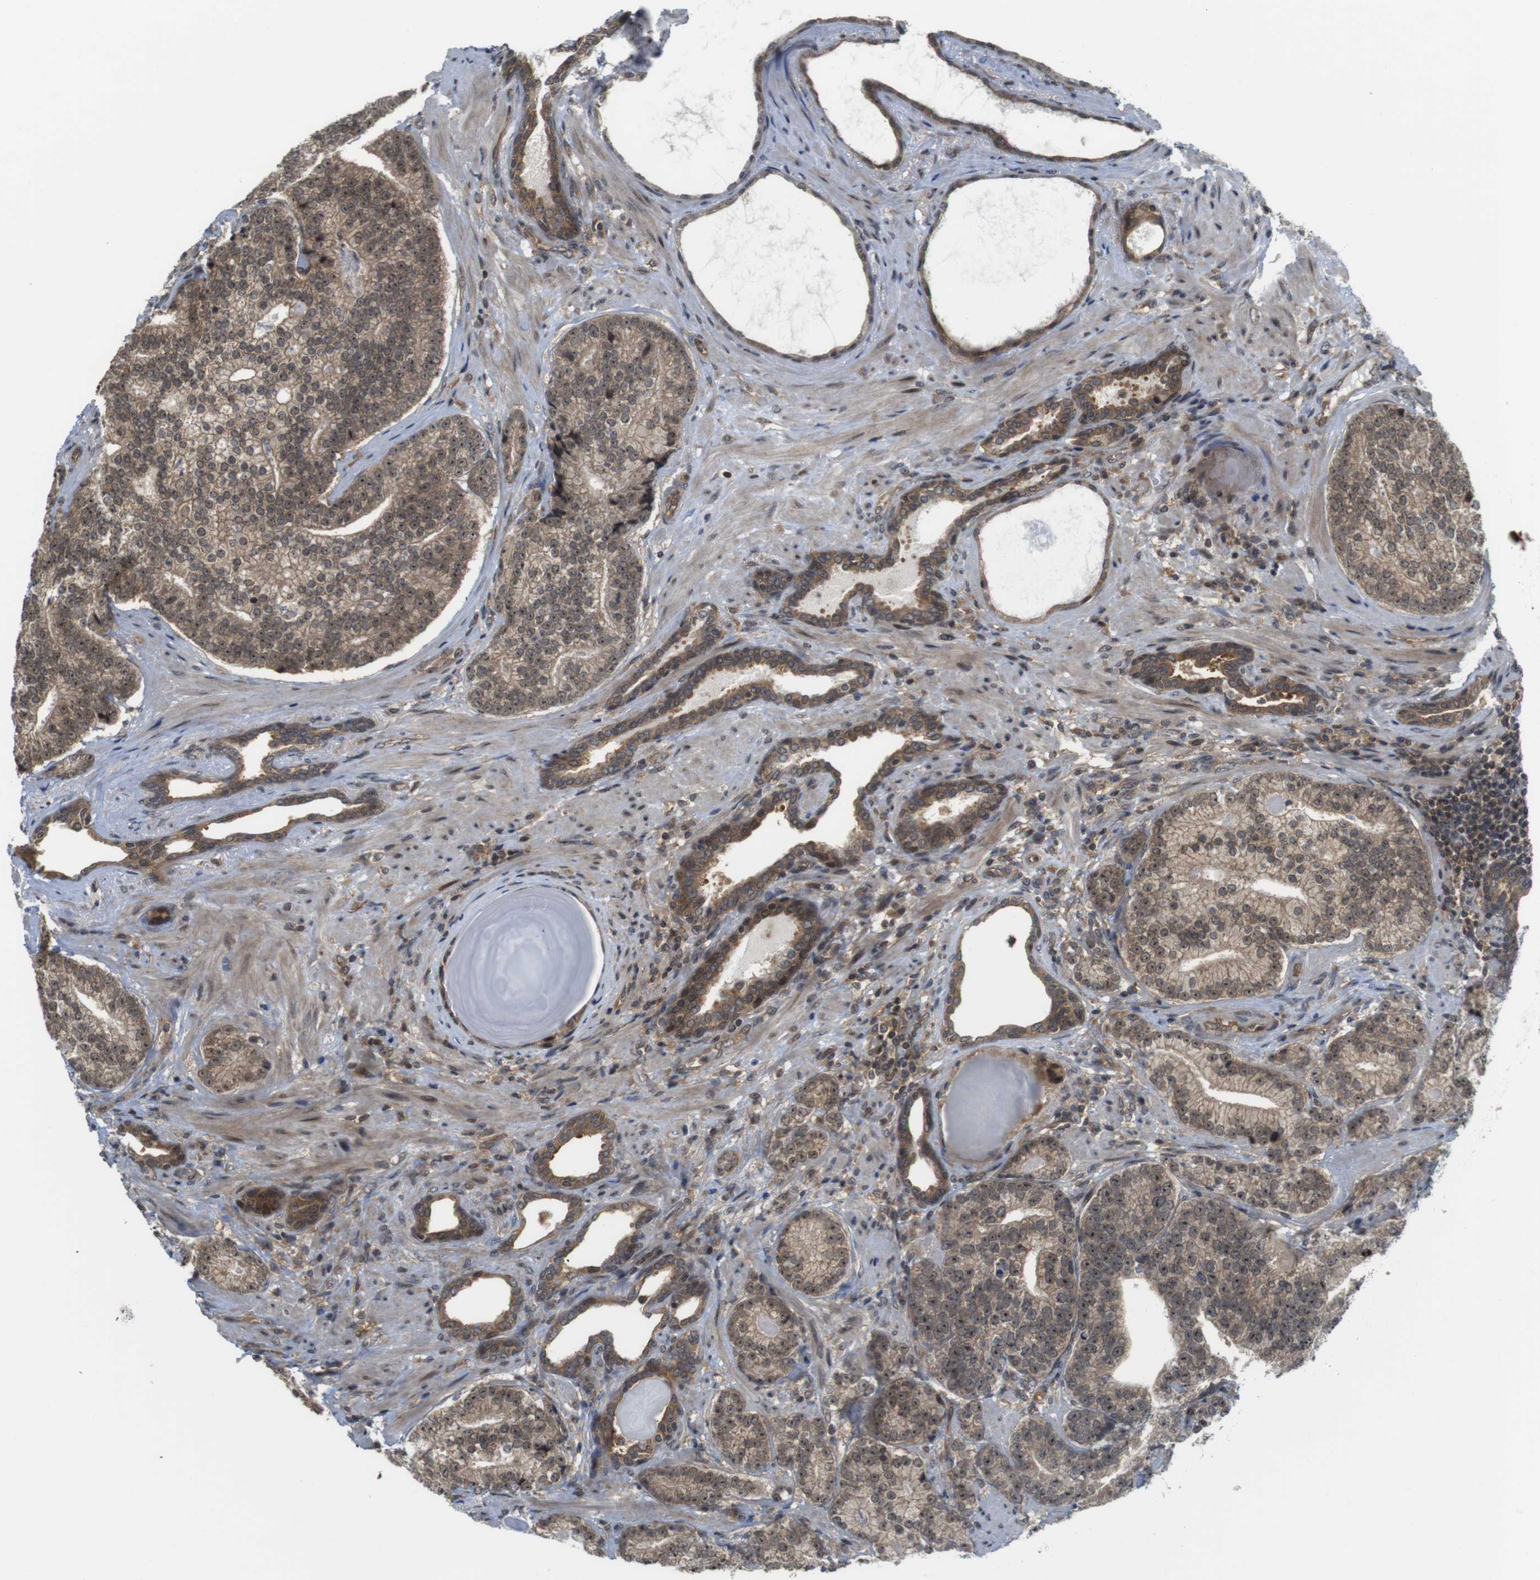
{"staining": {"intensity": "moderate", "quantity": ">75%", "location": "cytoplasmic/membranous,nuclear"}, "tissue": "prostate cancer", "cell_type": "Tumor cells", "image_type": "cancer", "snomed": [{"axis": "morphology", "description": "Adenocarcinoma, High grade"}, {"axis": "topography", "description": "Prostate"}], "caption": "An image showing moderate cytoplasmic/membranous and nuclear positivity in approximately >75% of tumor cells in high-grade adenocarcinoma (prostate), as visualized by brown immunohistochemical staining.", "gene": "CC2D1A", "patient": {"sex": "male", "age": 61}}